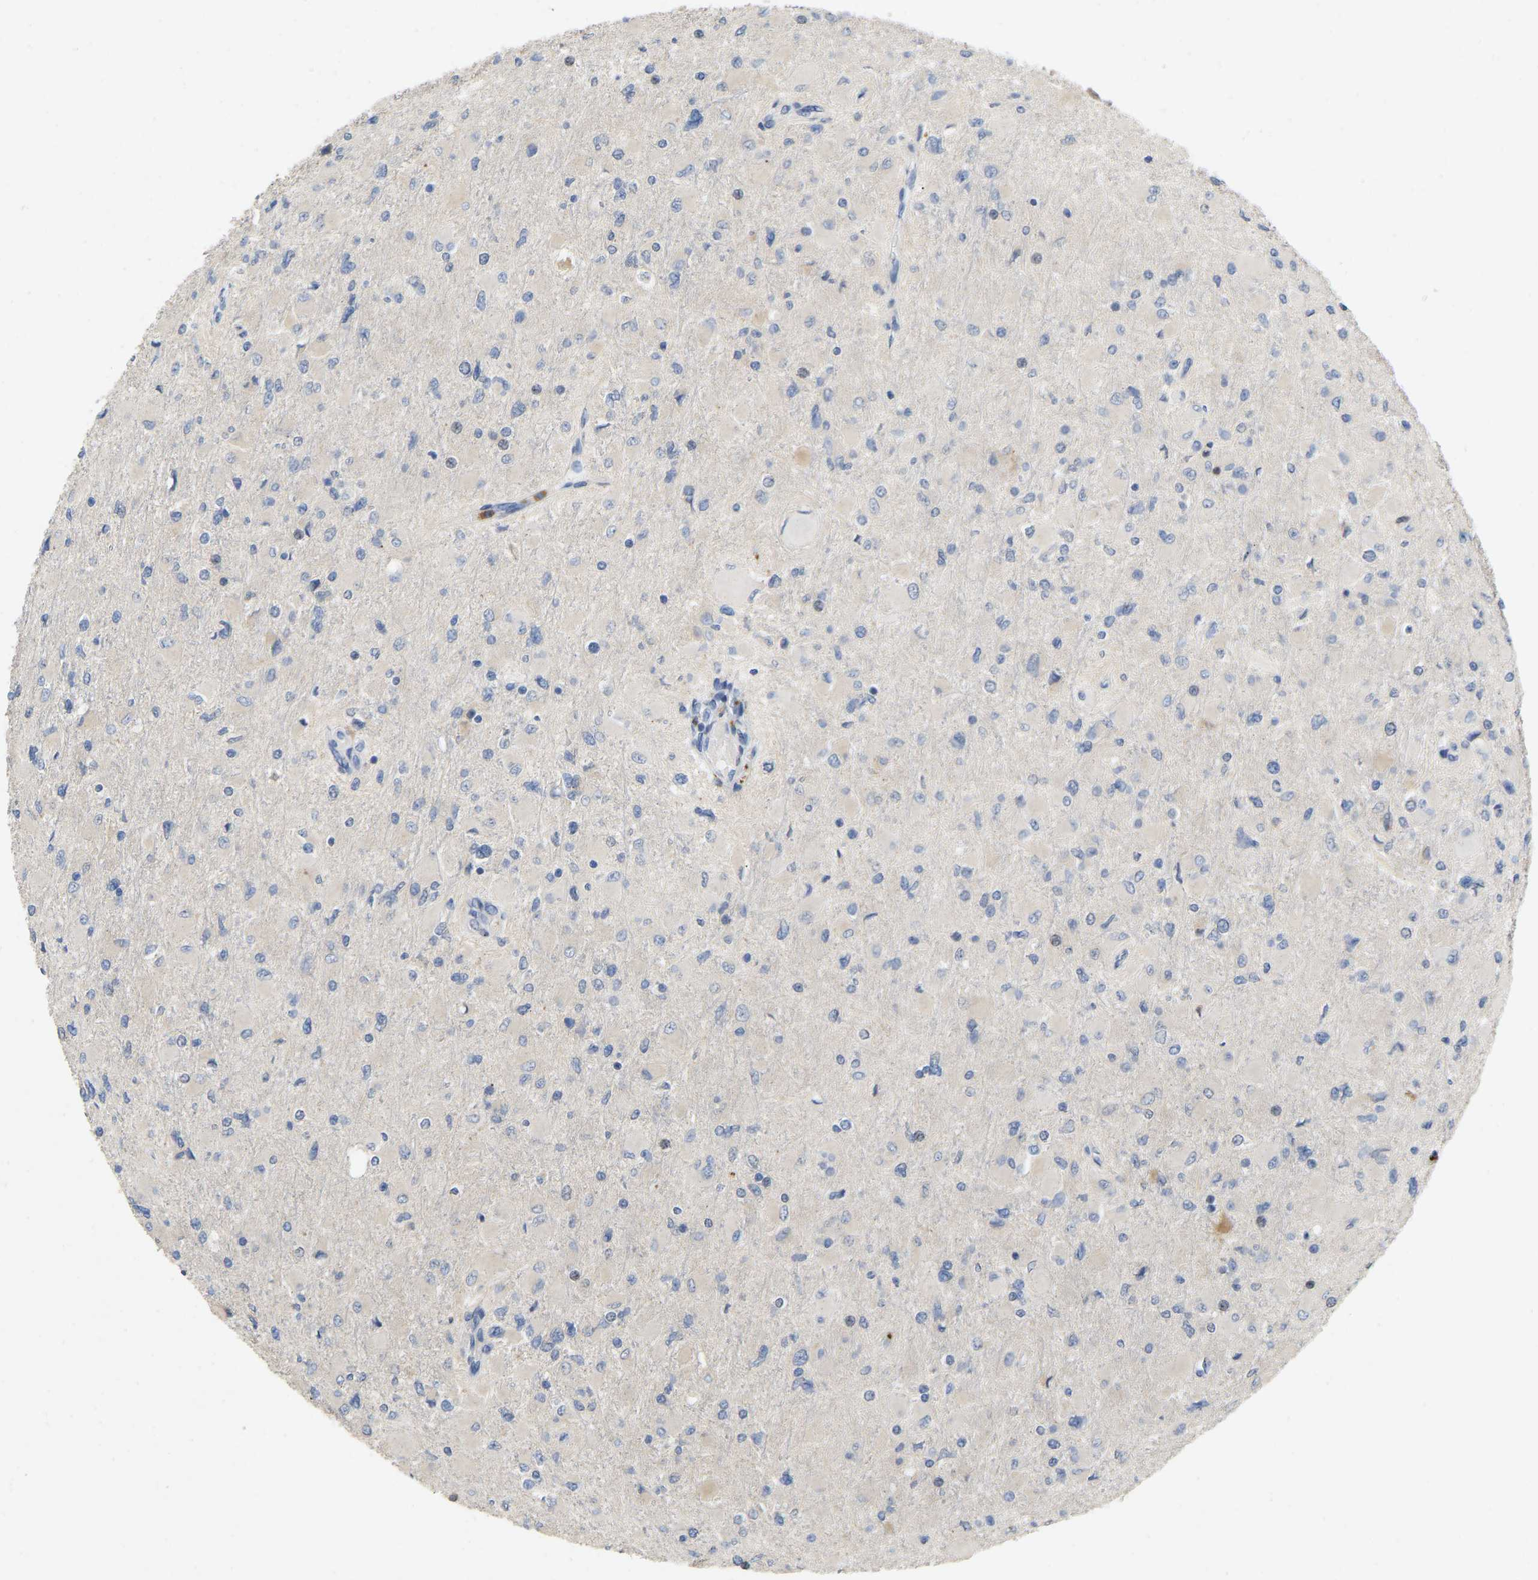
{"staining": {"intensity": "negative", "quantity": "none", "location": "none"}, "tissue": "glioma", "cell_type": "Tumor cells", "image_type": "cancer", "snomed": [{"axis": "morphology", "description": "Glioma, malignant, High grade"}, {"axis": "topography", "description": "Cerebral cortex"}], "caption": "Tumor cells show no significant positivity in glioma. (Brightfield microscopy of DAB immunohistochemistry (IHC) at high magnification).", "gene": "RHEB", "patient": {"sex": "female", "age": 36}}